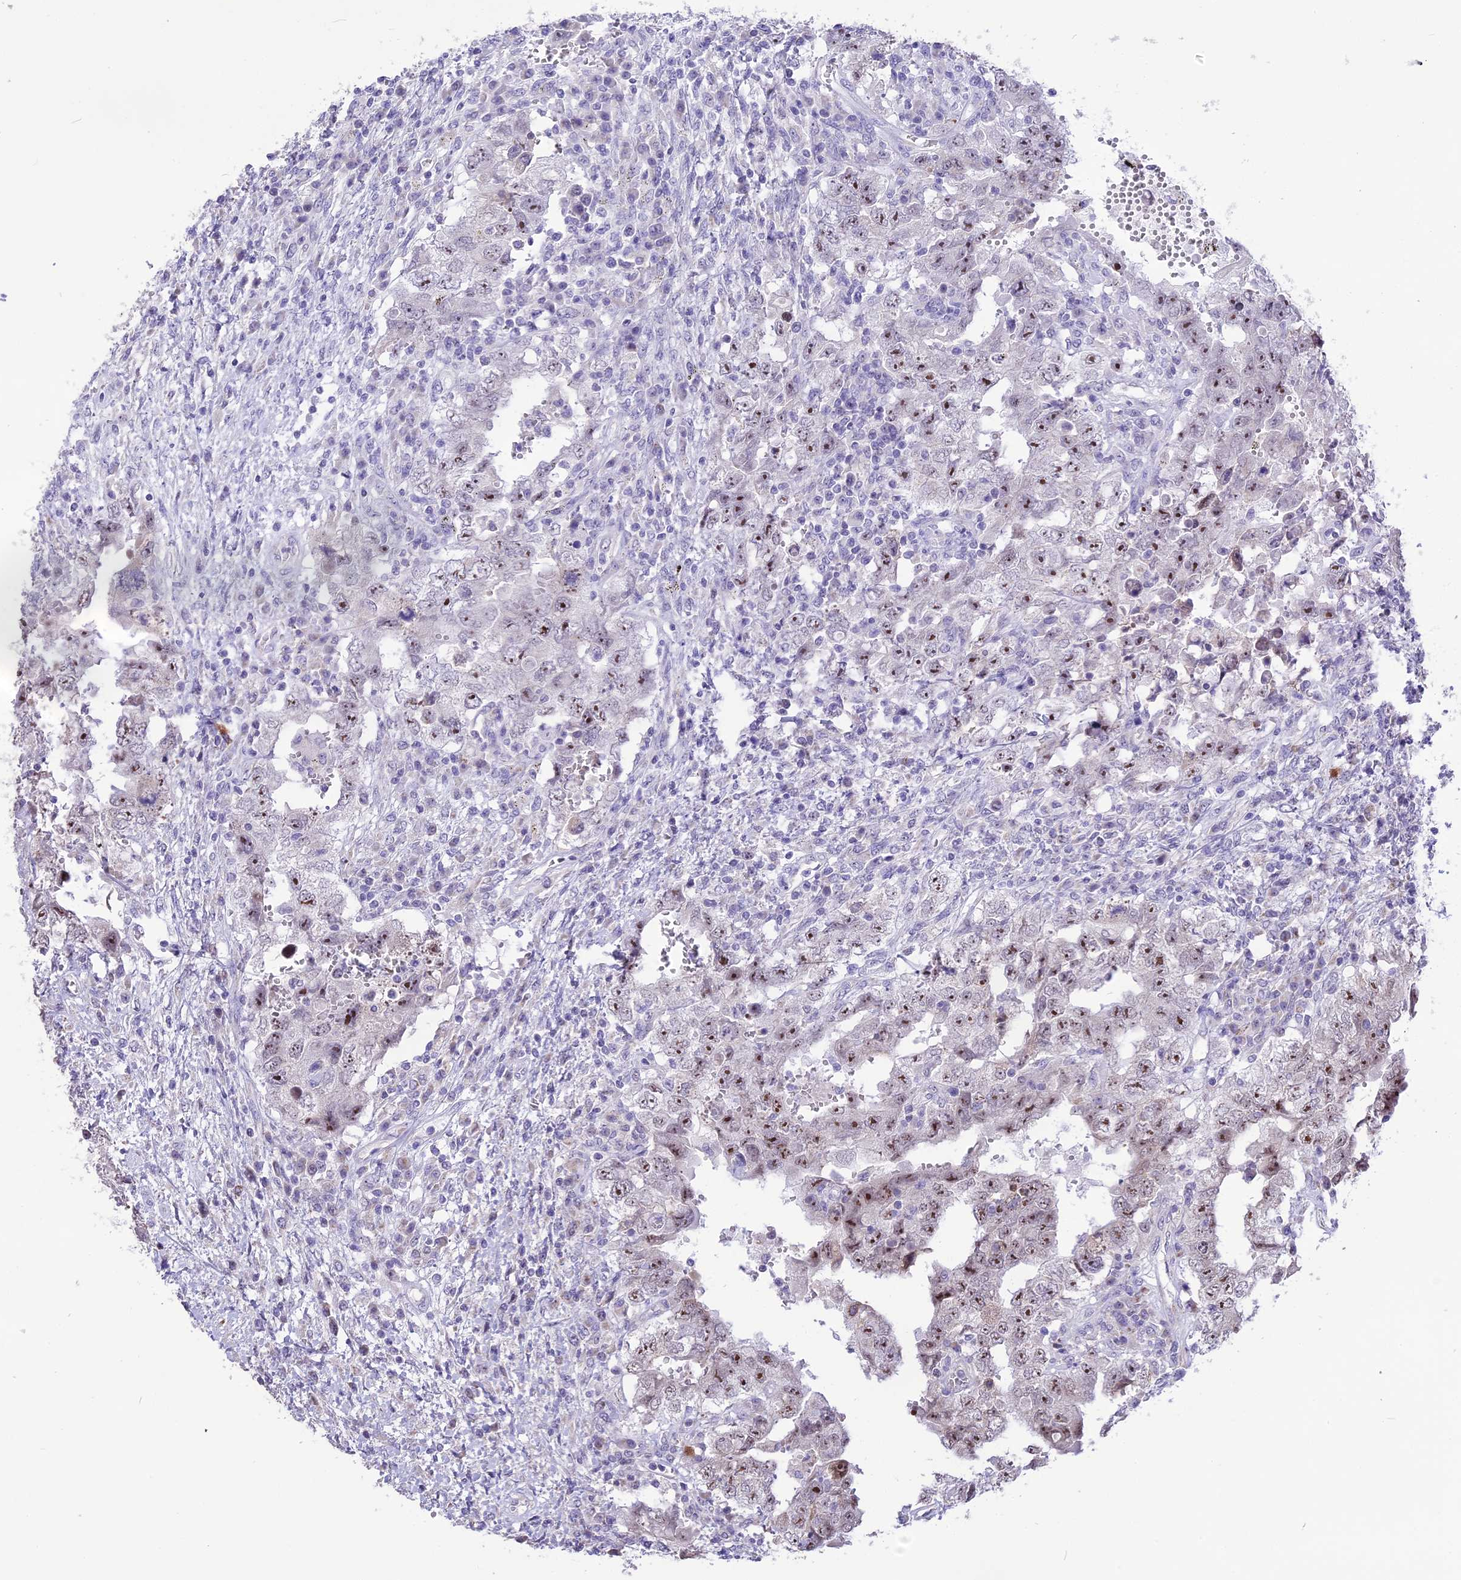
{"staining": {"intensity": "moderate", "quantity": ">75%", "location": "nuclear"}, "tissue": "testis cancer", "cell_type": "Tumor cells", "image_type": "cancer", "snomed": [{"axis": "morphology", "description": "Carcinoma, Embryonal, NOS"}, {"axis": "topography", "description": "Testis"}], "caption": "Immunohistochemistry histopathology image of neoplastic tissue: human embryonal carcinoma (testis) stained using immunohistochemistry (IHC) exhibits medium levels of moderate protein expression localized specifically in the nuclear of tumor cells, appearing as a nuclear brown color.", "gene": "CMSS1", "patient": {"sex": "male", "age": 26}}